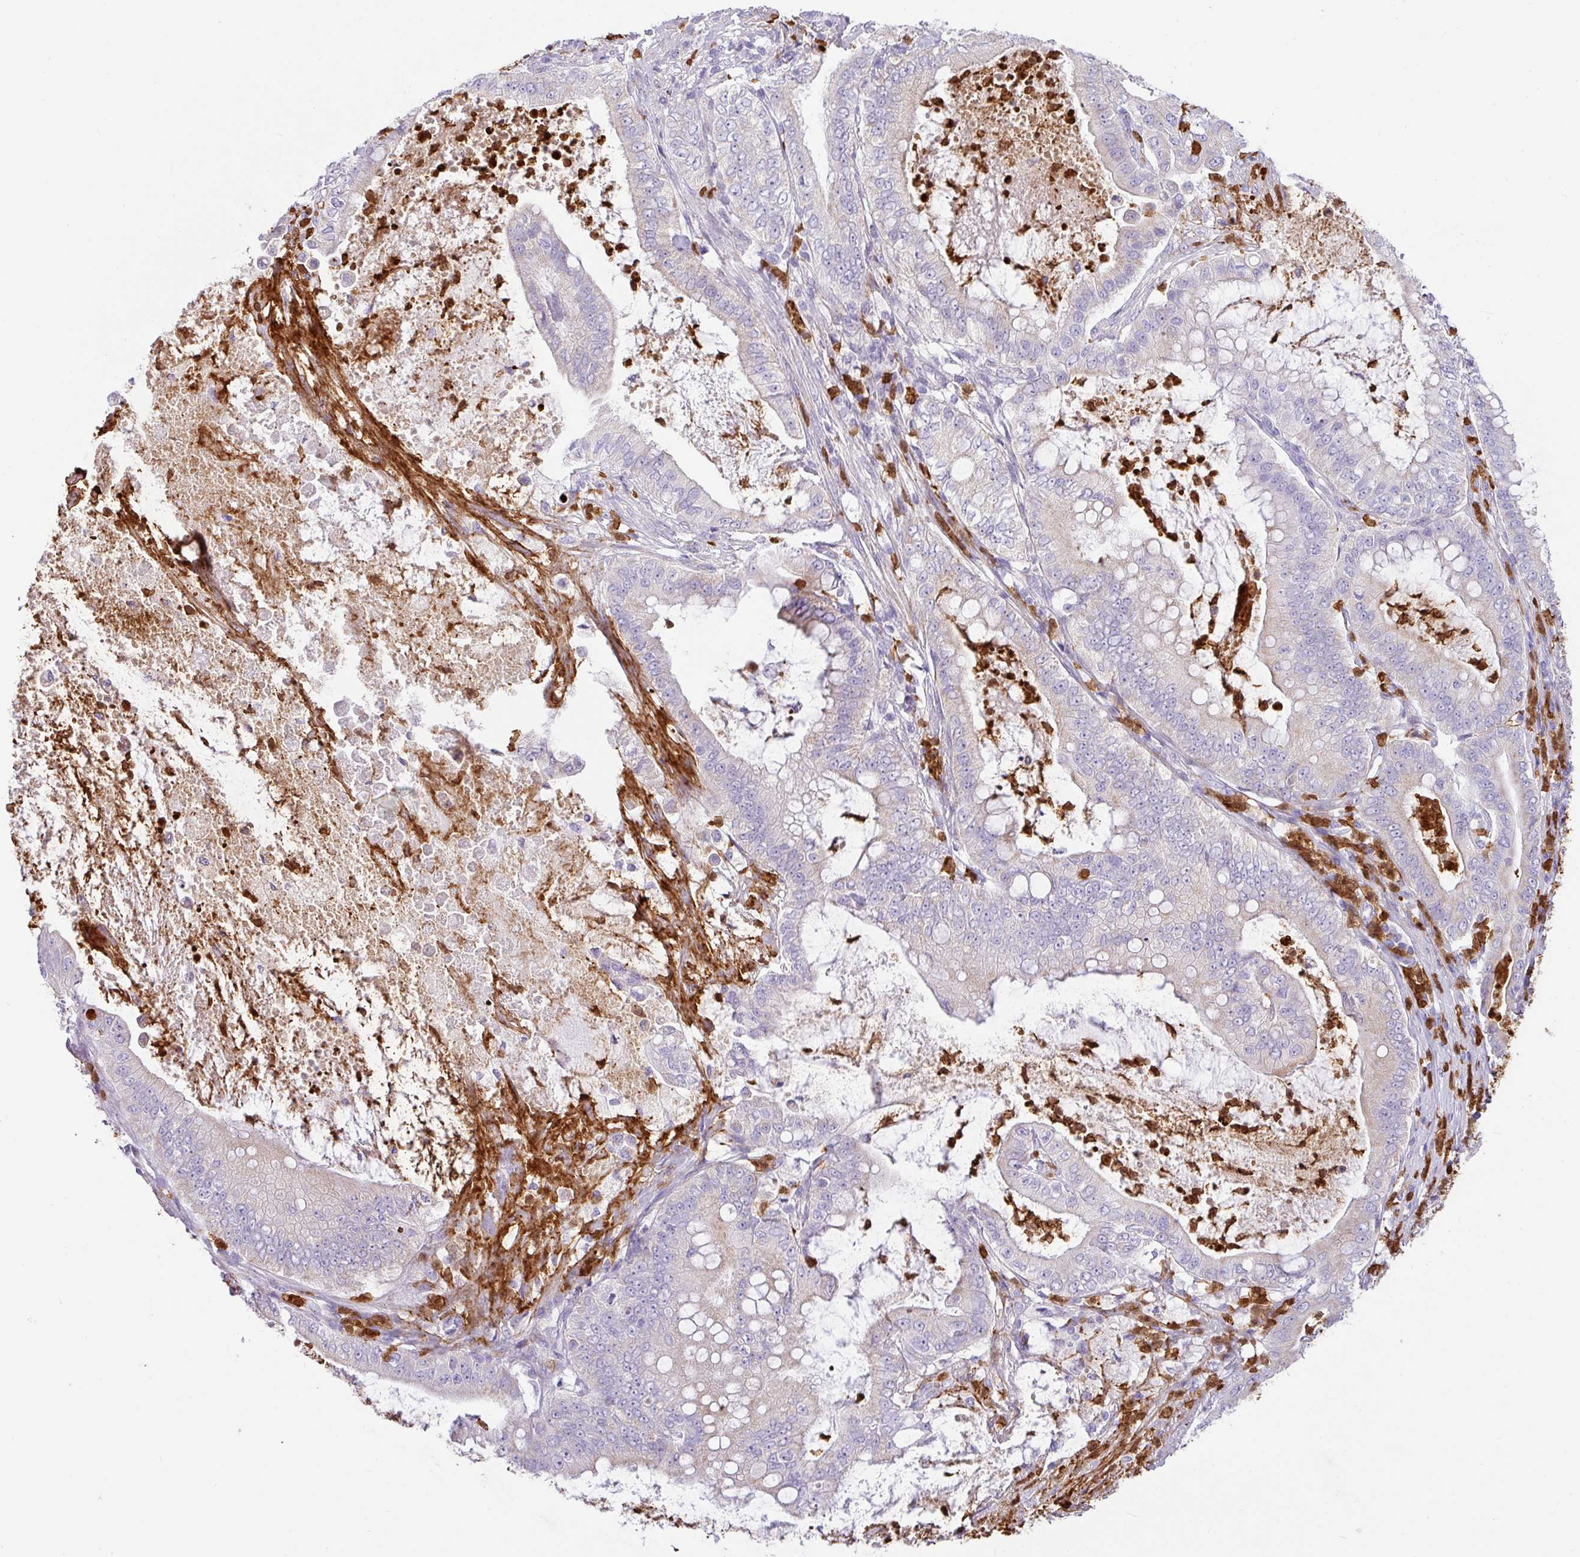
{"staining": {"intensity": "weak", "quantity": "<25%", "location": "cytoplasmic/membranous"}, "tissue": "pancreatic cancer", "cell_type": "Tumor cells", "image_type": "cancer", "snomed": [{"axis": "morphology", "description": "Adenocarcinoma, NOS"}, {"axis": "topography", "description": "Pancreas"}], "caption": "Histopathology image shows no significant protein expression in tumor cells of pancreatic cancer.", "gene": "SH2D3C", "patient": {"sex": "male", "age": 71}}